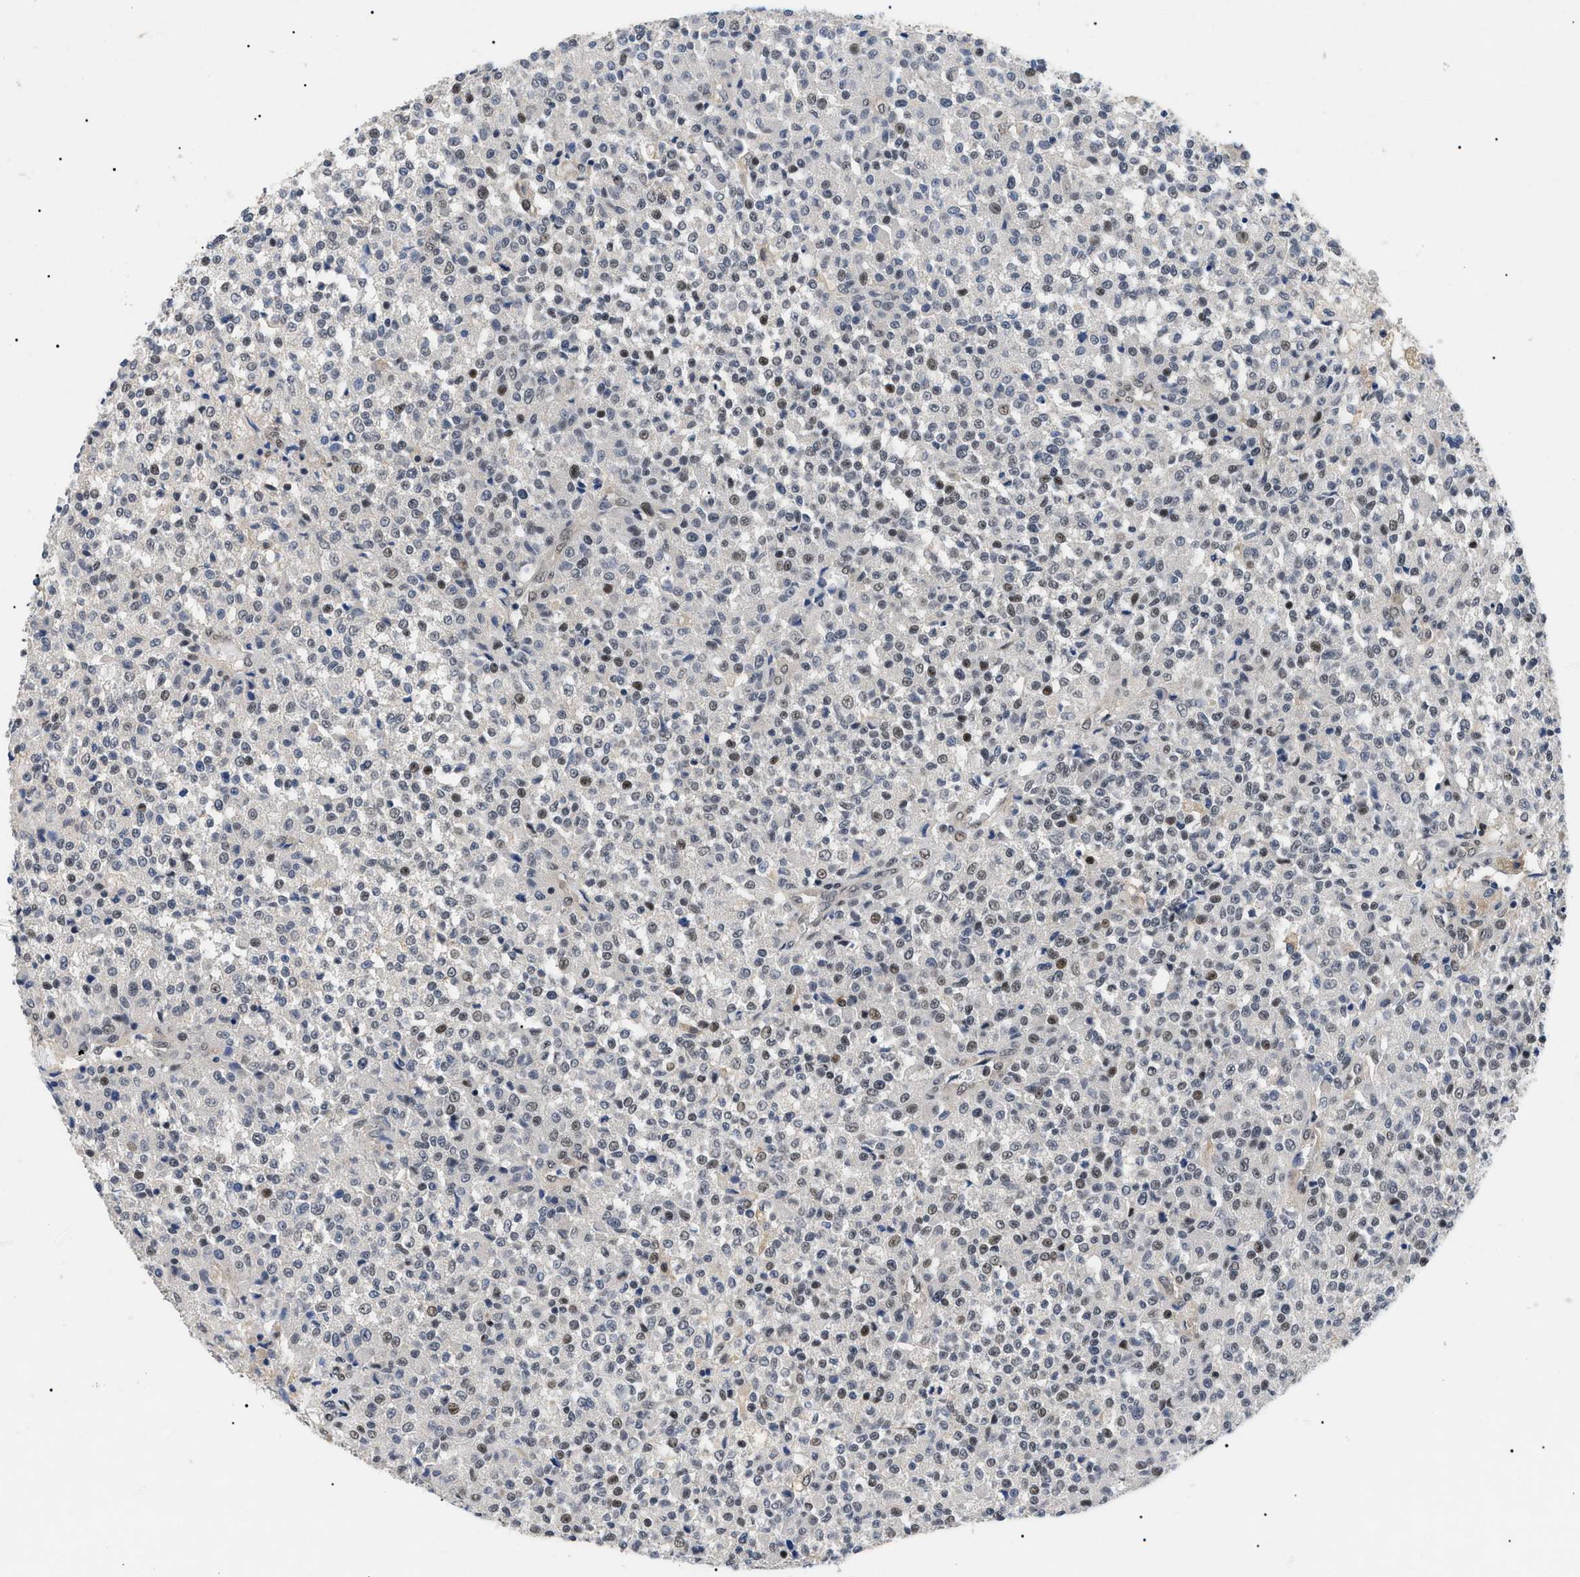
{"staining": {"intensity": "weak", "quantity": "25%-75%", "location": "nuclear"}, "tissue": "testis cancer", "cell_type": "Tumor cells", "image_type": "cancer", "snomed": [{"axis": "morphology", "description": "Seminoma, NOS"}, {"axis": "topography", "description": "Testis"}], "caption": "DAB immunohistochemical staining of human testis seminoma displays weak nuclear protein positivity in approximately 25%-75% of tumor cells.", "gene": "GARRE1", "patient": {"sex": "male", "age": 59}}